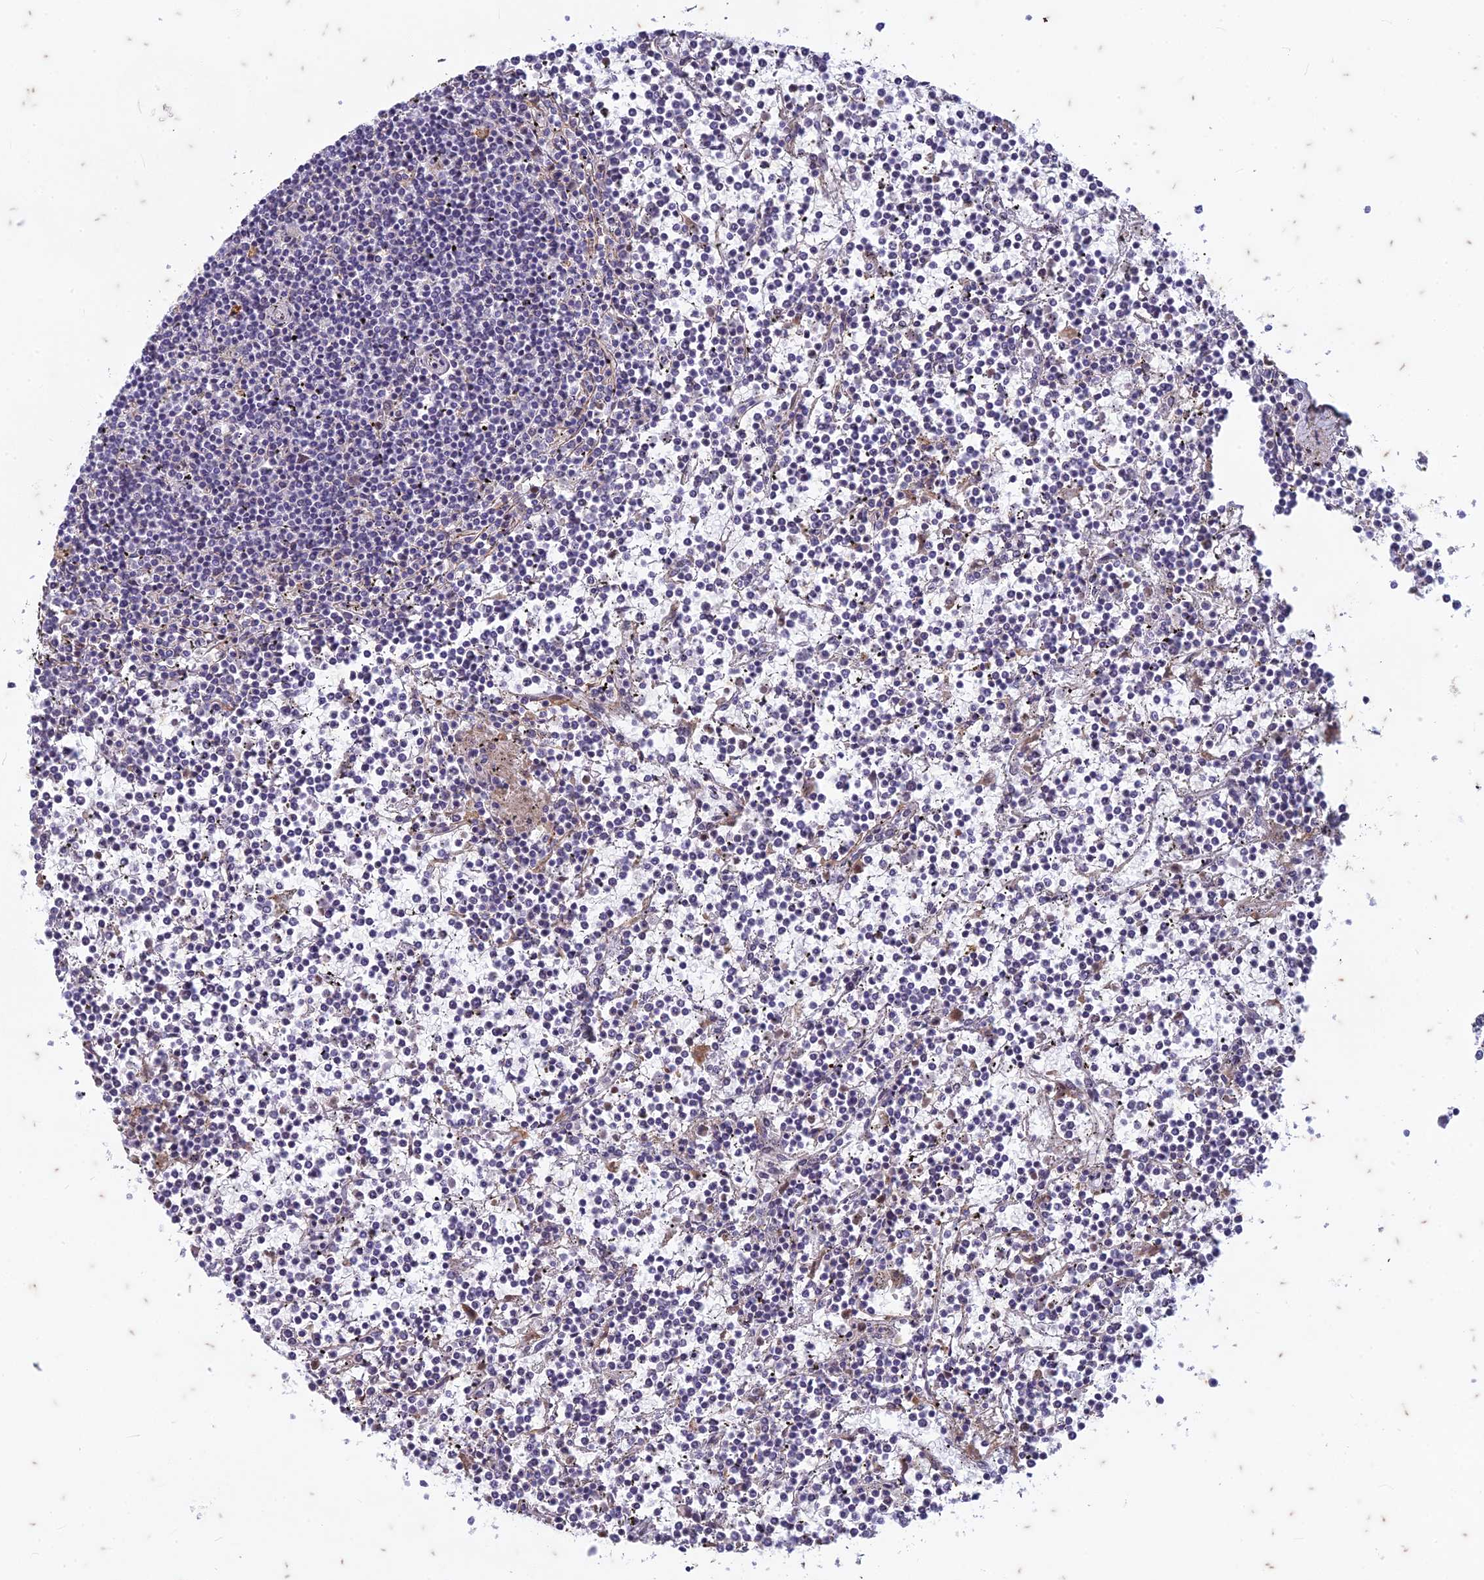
{"staining": {"intensity": "negative", "quantity": "none", "location": "none"}, "tissue": "lymphoma", "cell_type": "Tumor cells", "image_type": "cancer", "snomed": [{"axis": "morphology", "description": "Malignant lymphoma, non-Hodgkin's type, Low grade"}, {"axis": "topography", "description": "Spleen"}], "caption": "This is a photomicrograph of immunohistochemistry staining of lymphoma, which shows no positivity in tumor cells. (DAB immunohistochemistry, high magnification).", "gene": "PABPN1L", "patient": {"sex": "female", "age": 19}}